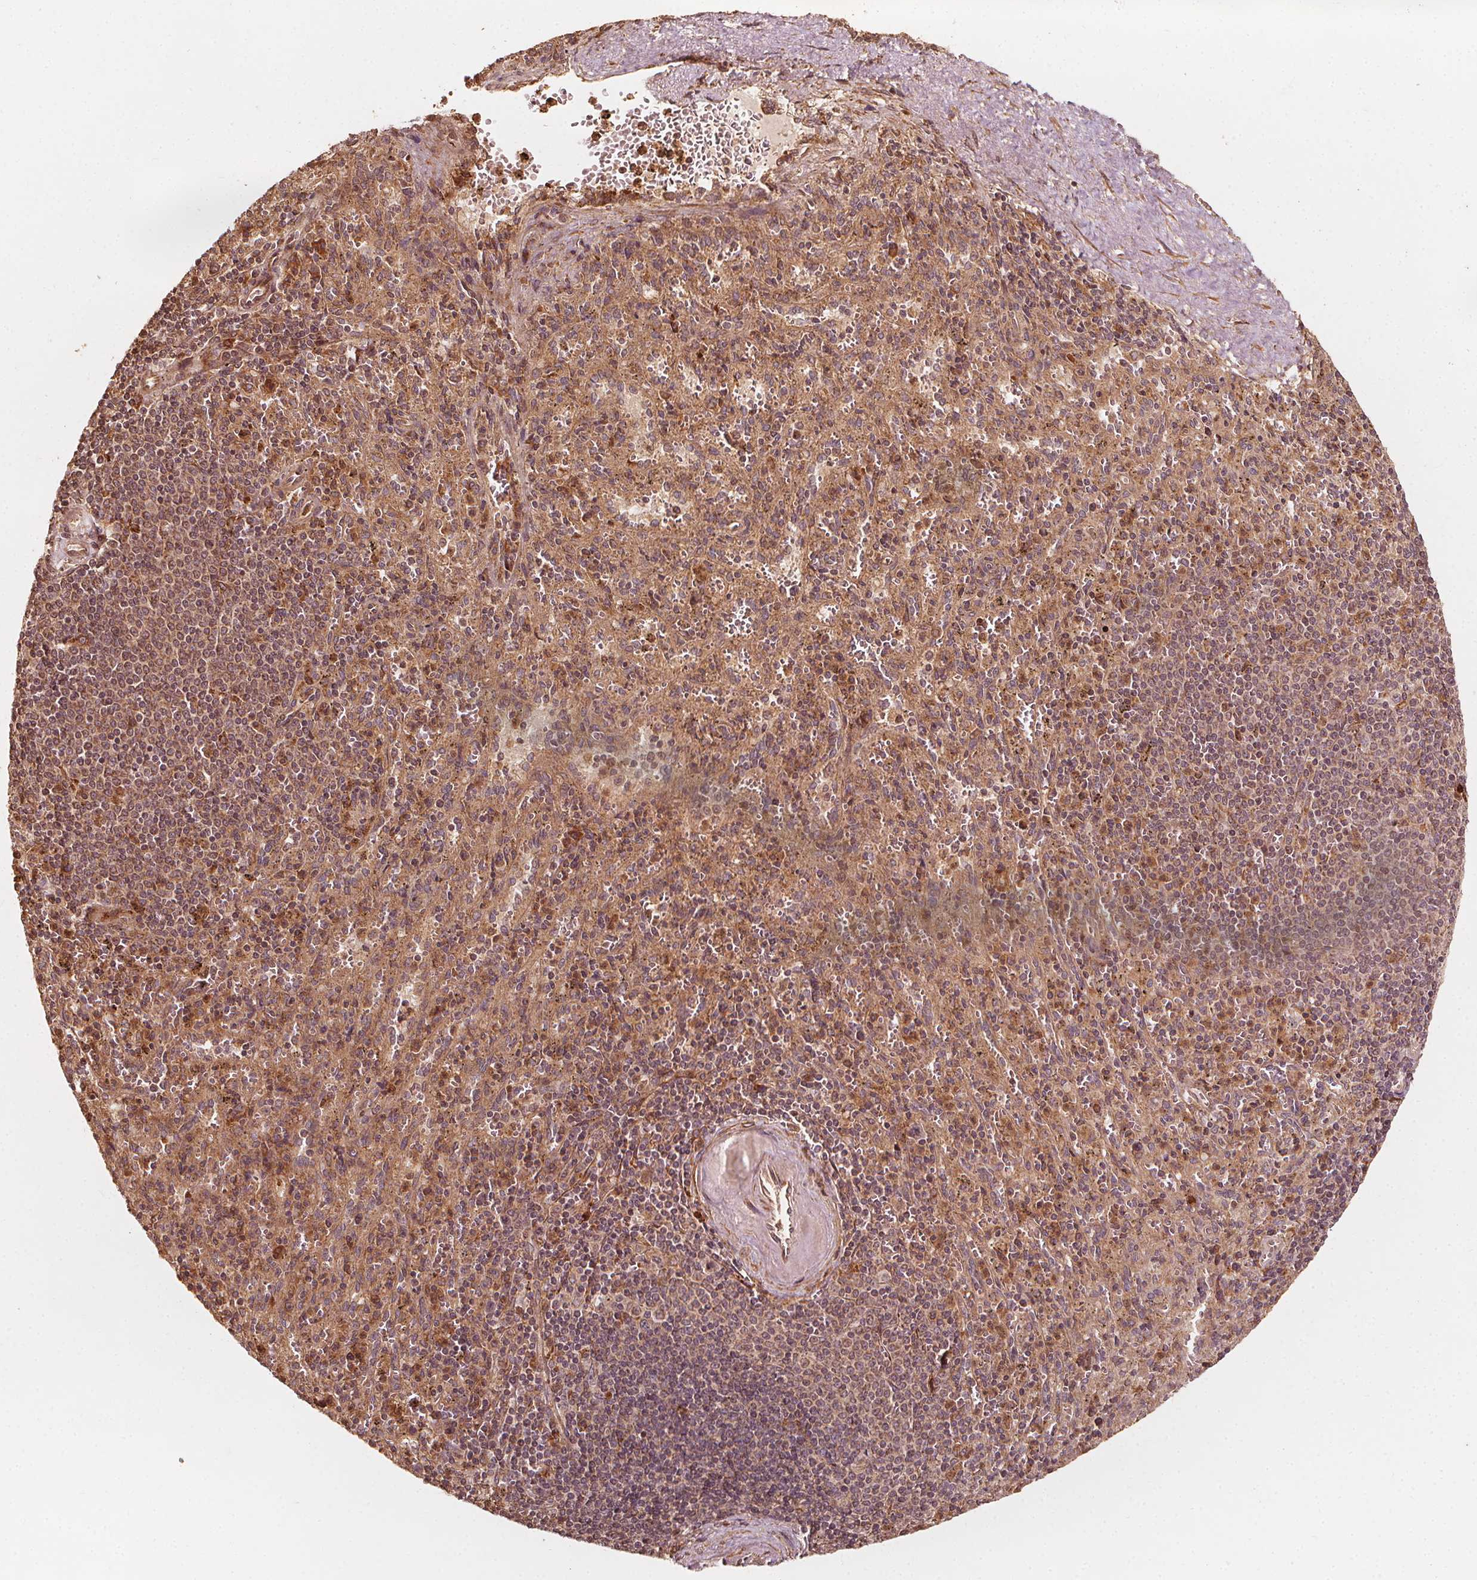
{"staining": {"intensity": "moderate", "quantity": ">75%", "location": "cytoplasmic/membranous,nuclear"}, "tissue": "spleen", "cell_type": "Cells in red pulp", "image_type": "normal", "snomed": [{"axis": "morphology", "description": "Normal tissue, NOS"}, {"axis": "topography", "description": "Spleen"}], "caption": "Immunohistochemistry (IHC) of benign spleen shows medium levels of moderate cytoplasmic/membranous,nuclear expression in about >75% of cells in red pulp. The staining was performed using DAB to visualize the protein expression in brown, while the nuclei were stained in blue with hematoxylin (Magnification: 20x).", "gene": "NPC1", "patient": {"sex": "male", "age": 57}}